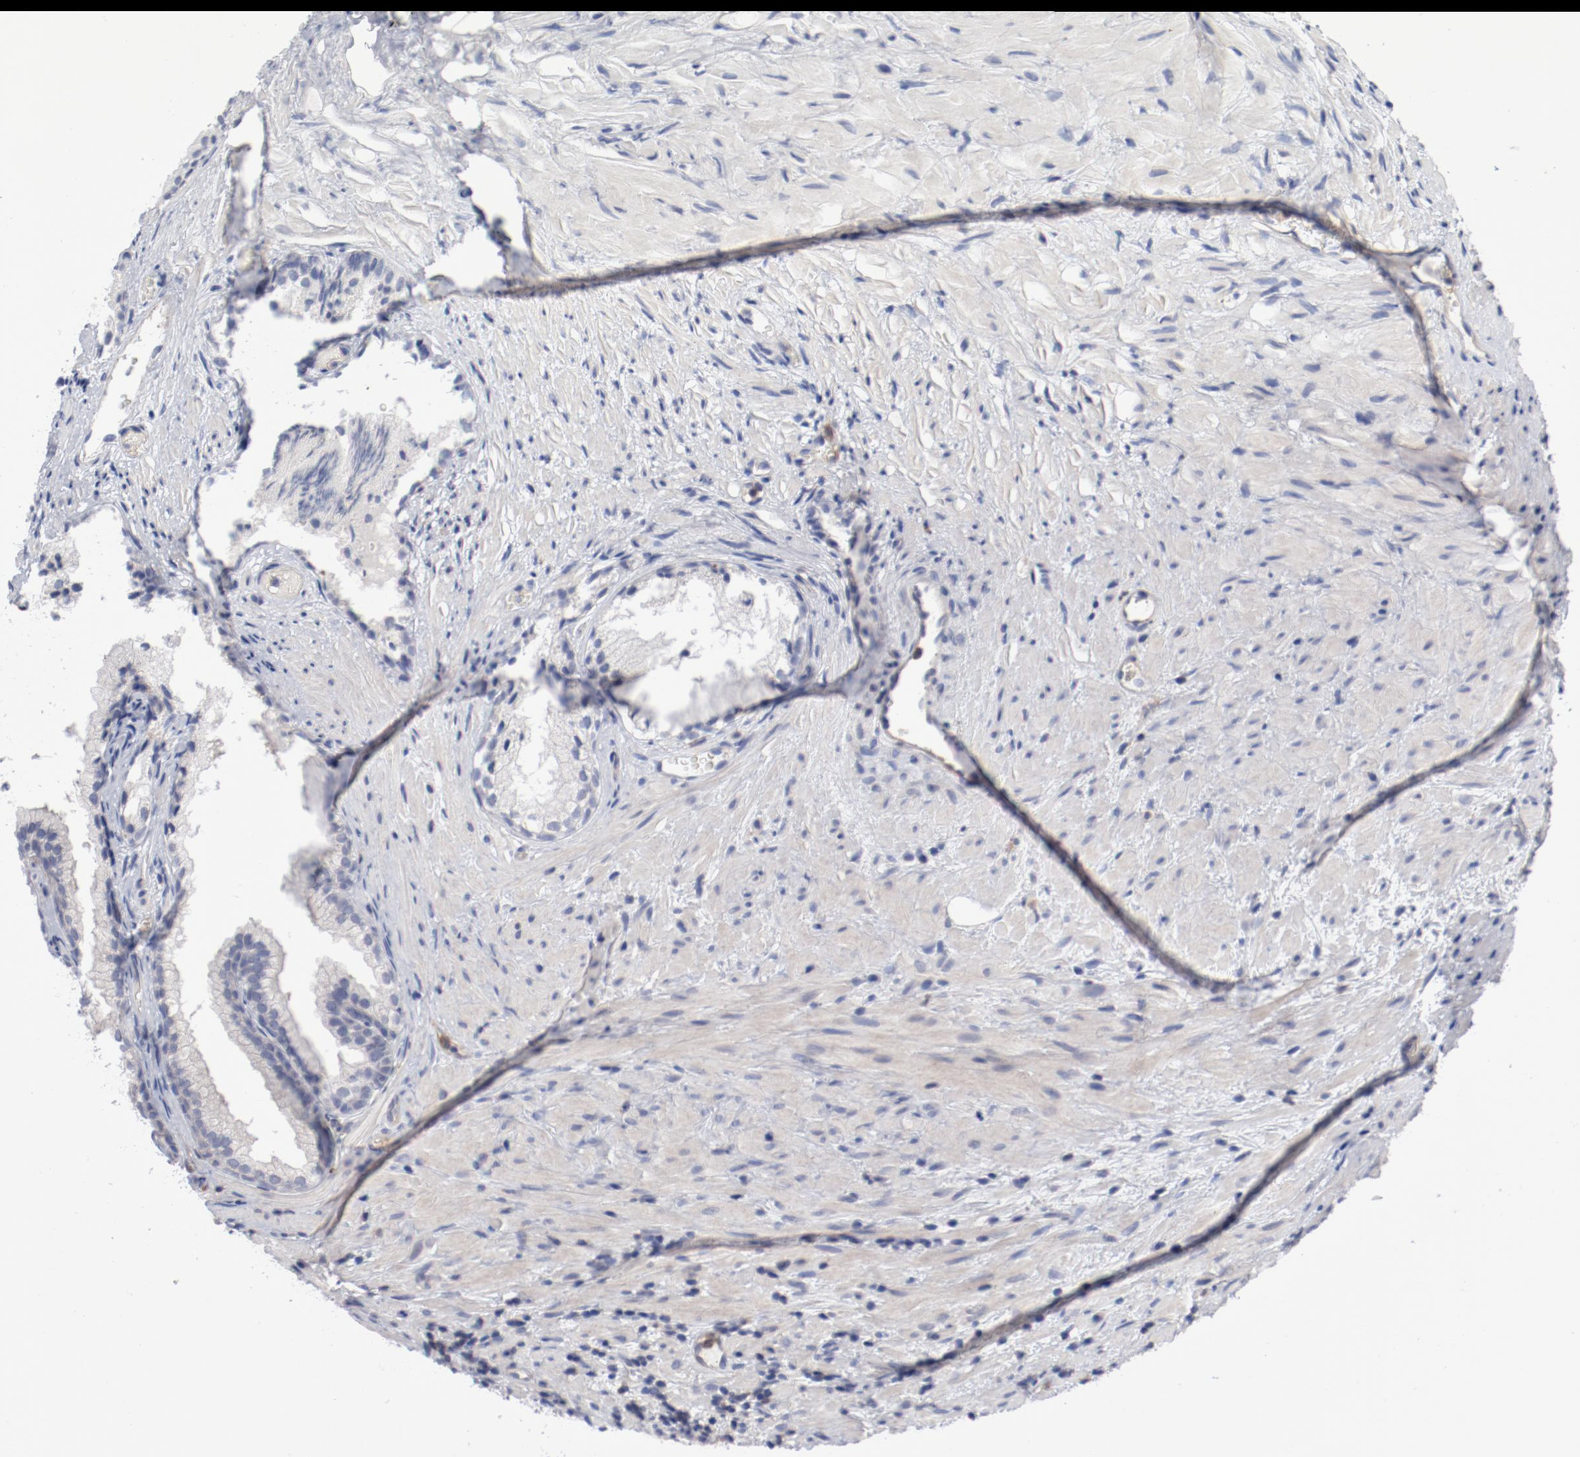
{"staining": {"intensity": "negative", "quantity": "none", "location": "none"}, "tissue": "prostate", "cell_type": "Glandular cells", "image_type": "normal", "snomed": [{"axis": "morphology", "description": "Normal tissue, NOS"}, {"axis": "topography", "description": "Prostate"}], "caption": "Immunohistochemistry image of benign prostate stained for a protein (brown), which reveals no staining in glandular cells.", "gene": "CBL", "patient": {"sex": "male", "age": 76}}